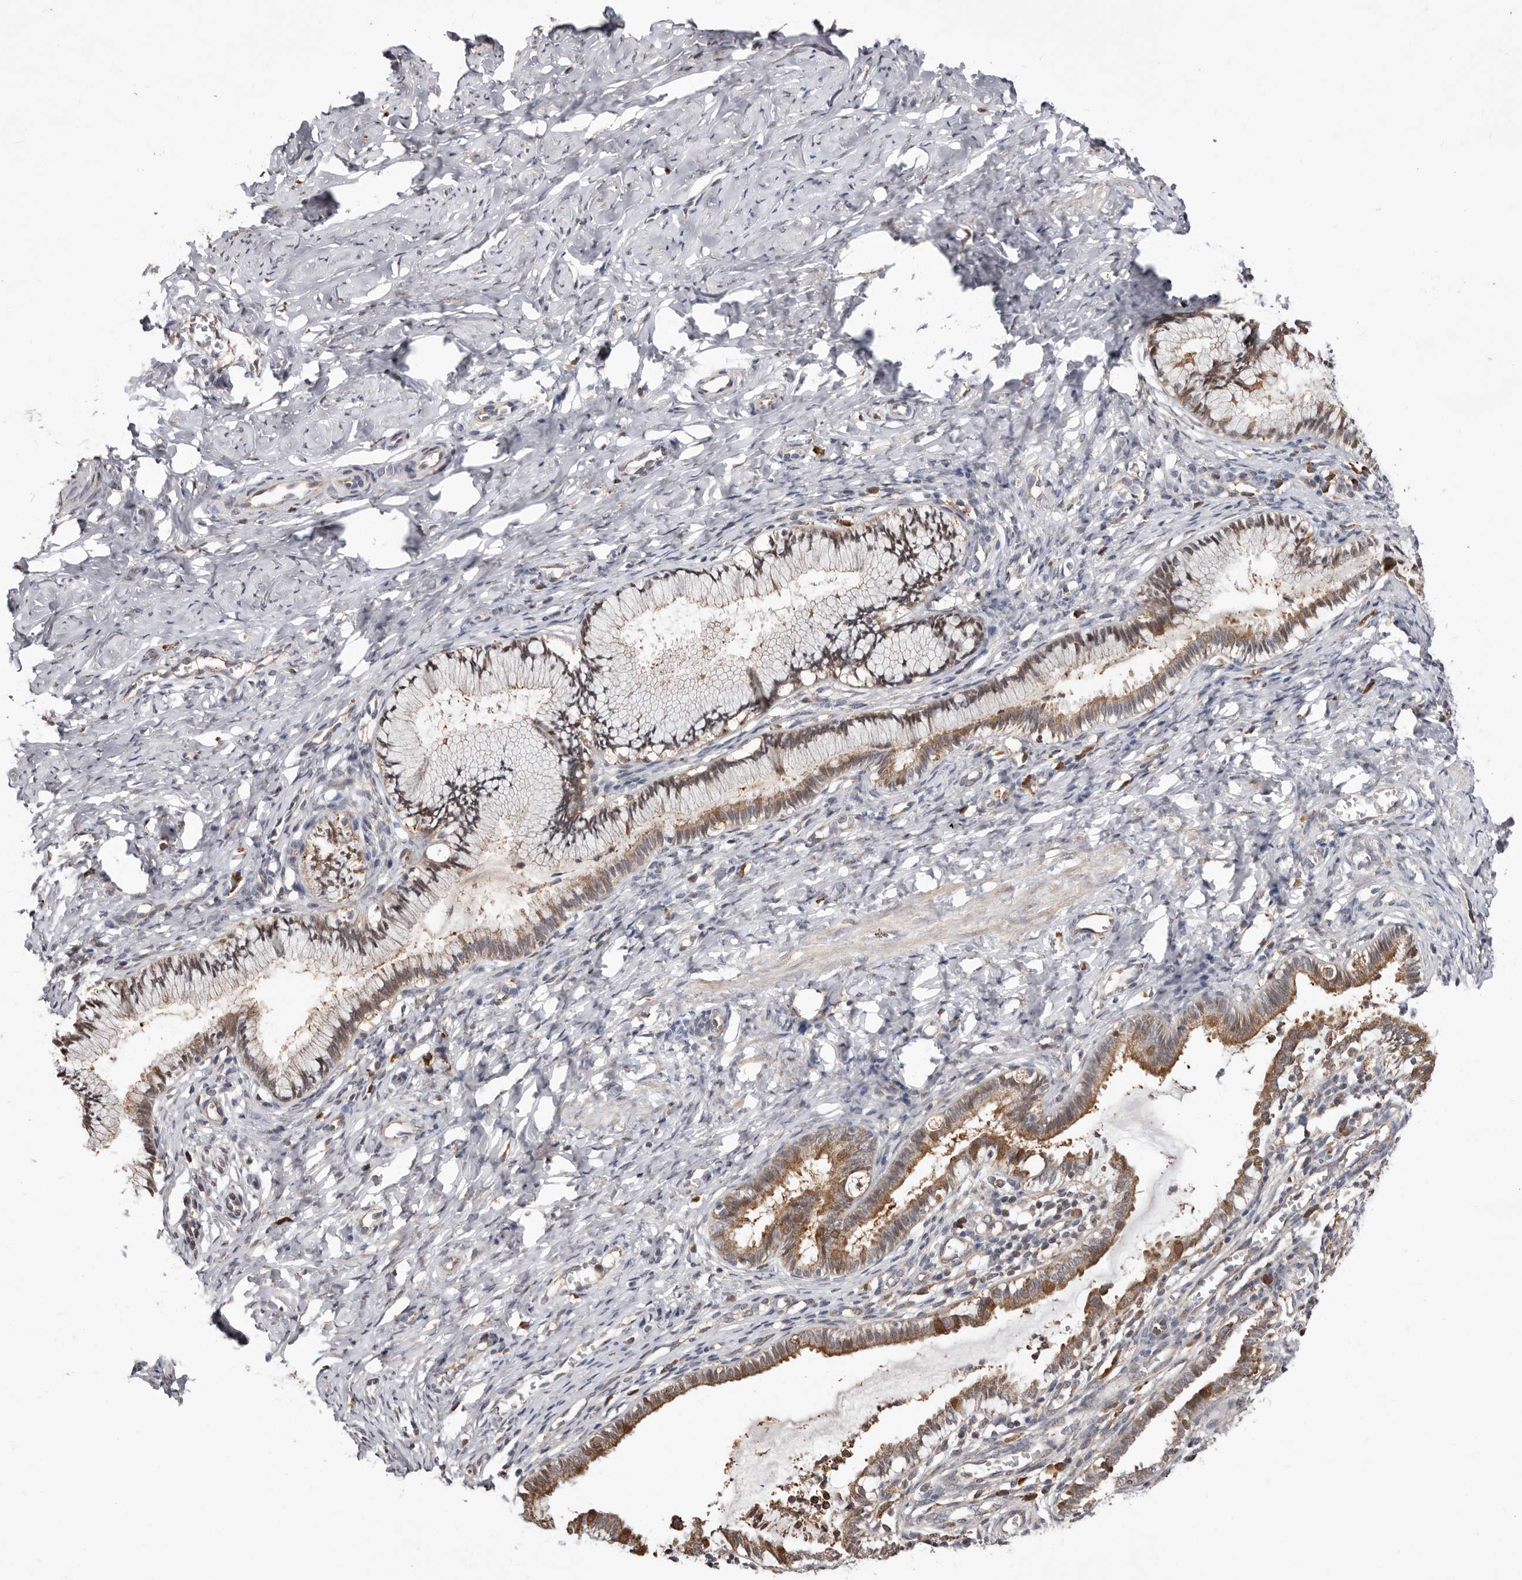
{"staining": {"intensity": "moderate", "quantity": "25%-75%", "location": "cytoplasmic/membranous"}, "tissue": "cervix", "cell_type": "Glandular cells", "image_type": "normal", "snomed": [{"axis": "morphology", "description": "Normal tissue, NOS"}, {"axis": "topography", "description": "Cervix"}], "caption": "Cervix stained for a protein reveals moderate cytoplasmic/membranous positivity in glandular cells. Nuclei are stained in blue.", "gene": "RRM2B", "patient": {"sex": "female", "age": 27}}